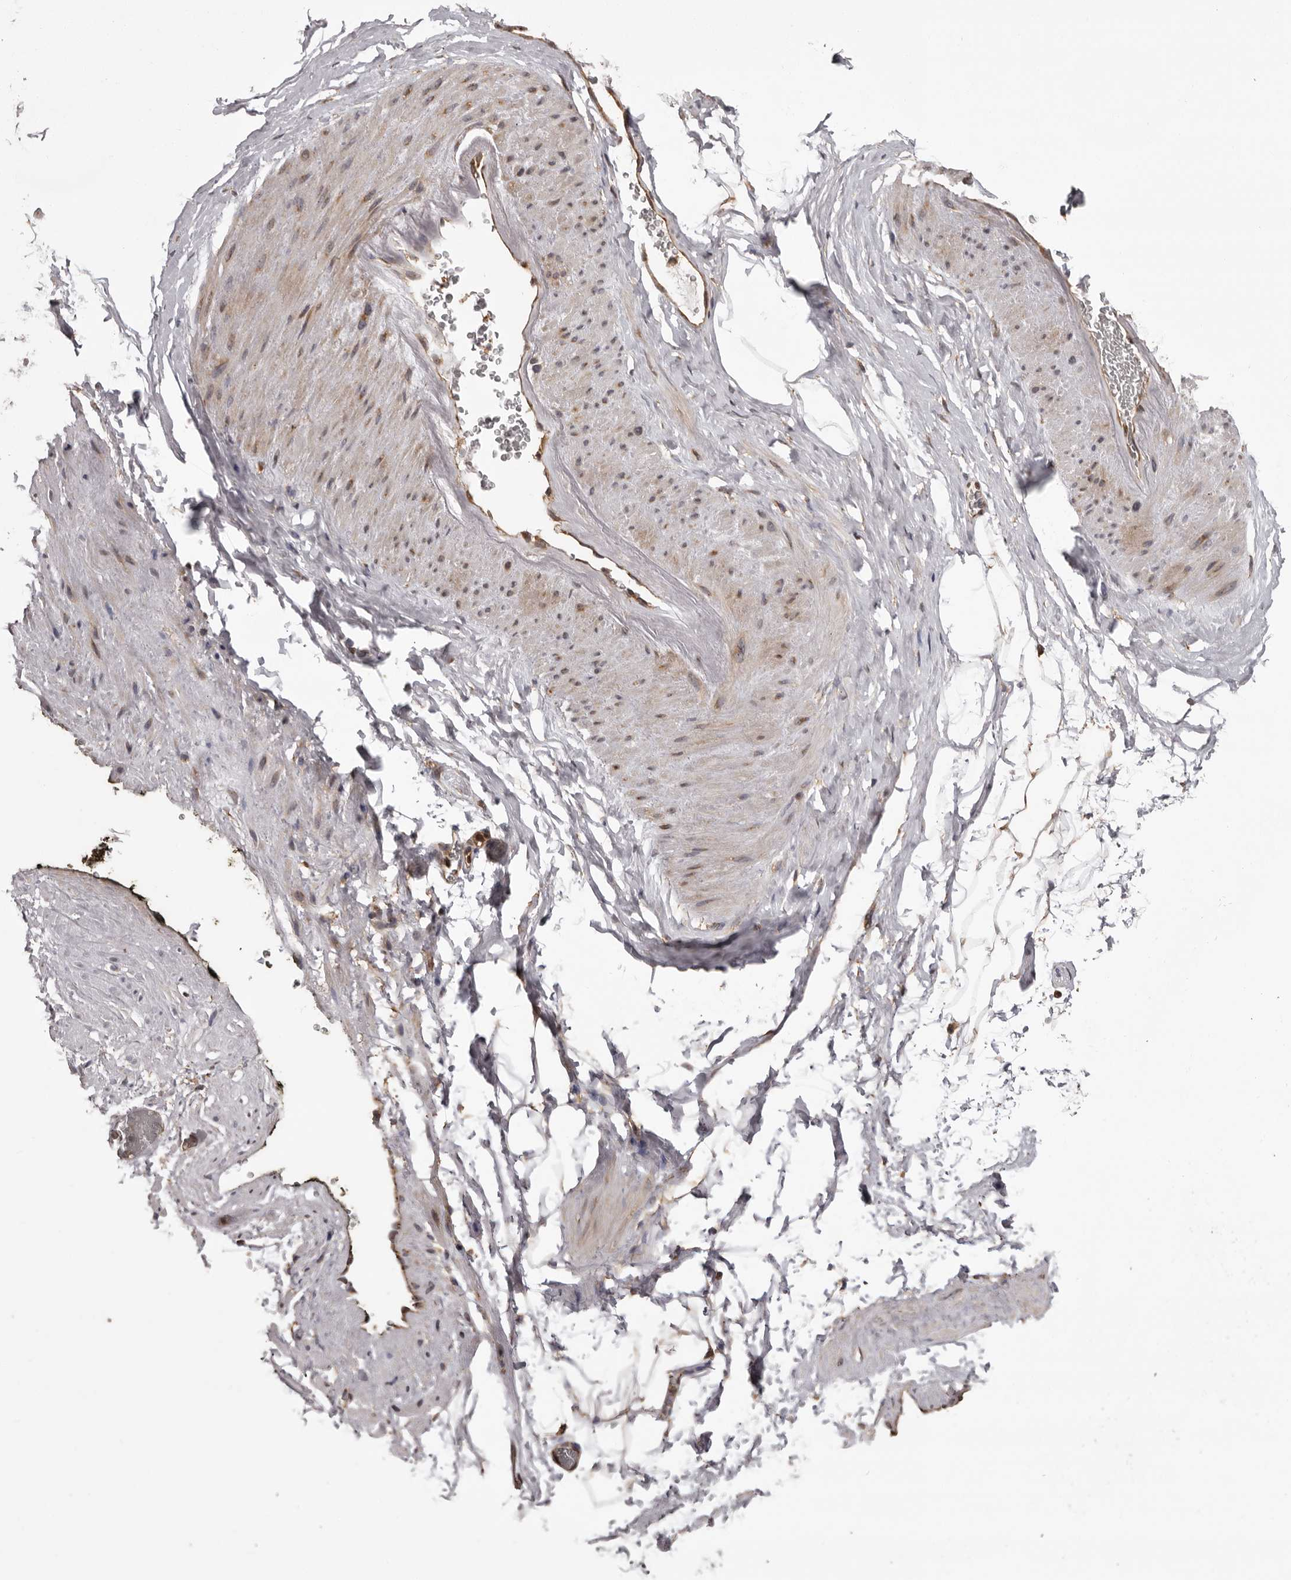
{"staining": {"intensity": "moderate", "quantity": ">75%", "location": "cytoplasmic/membranous,nuclear"}, "tissue": "adipose tissue", "cell_type": "Adipocytes", "image_type": "normal", "snomed": [{"axis": "morphology", "description": "Normal tissue, NOS"}, {"axis": "morphology", "description": "Adenocarcinoma, Low grade"}, {"axis": "topography", "description": "Prostate"}, {"axis": "topography", "description": "Peripheral nerve tissue"}], "caption": "The histopathology image demonstrates immunohistochemical staining of benign adipose tissue. There is moderate cytoplasmic/membranous,nuclear expression is identified in approximately >75% of adipocytes. Nuclei are stained in blue.", "gene": "DARS1", "patient": {"sex": "male", "age": 63}}